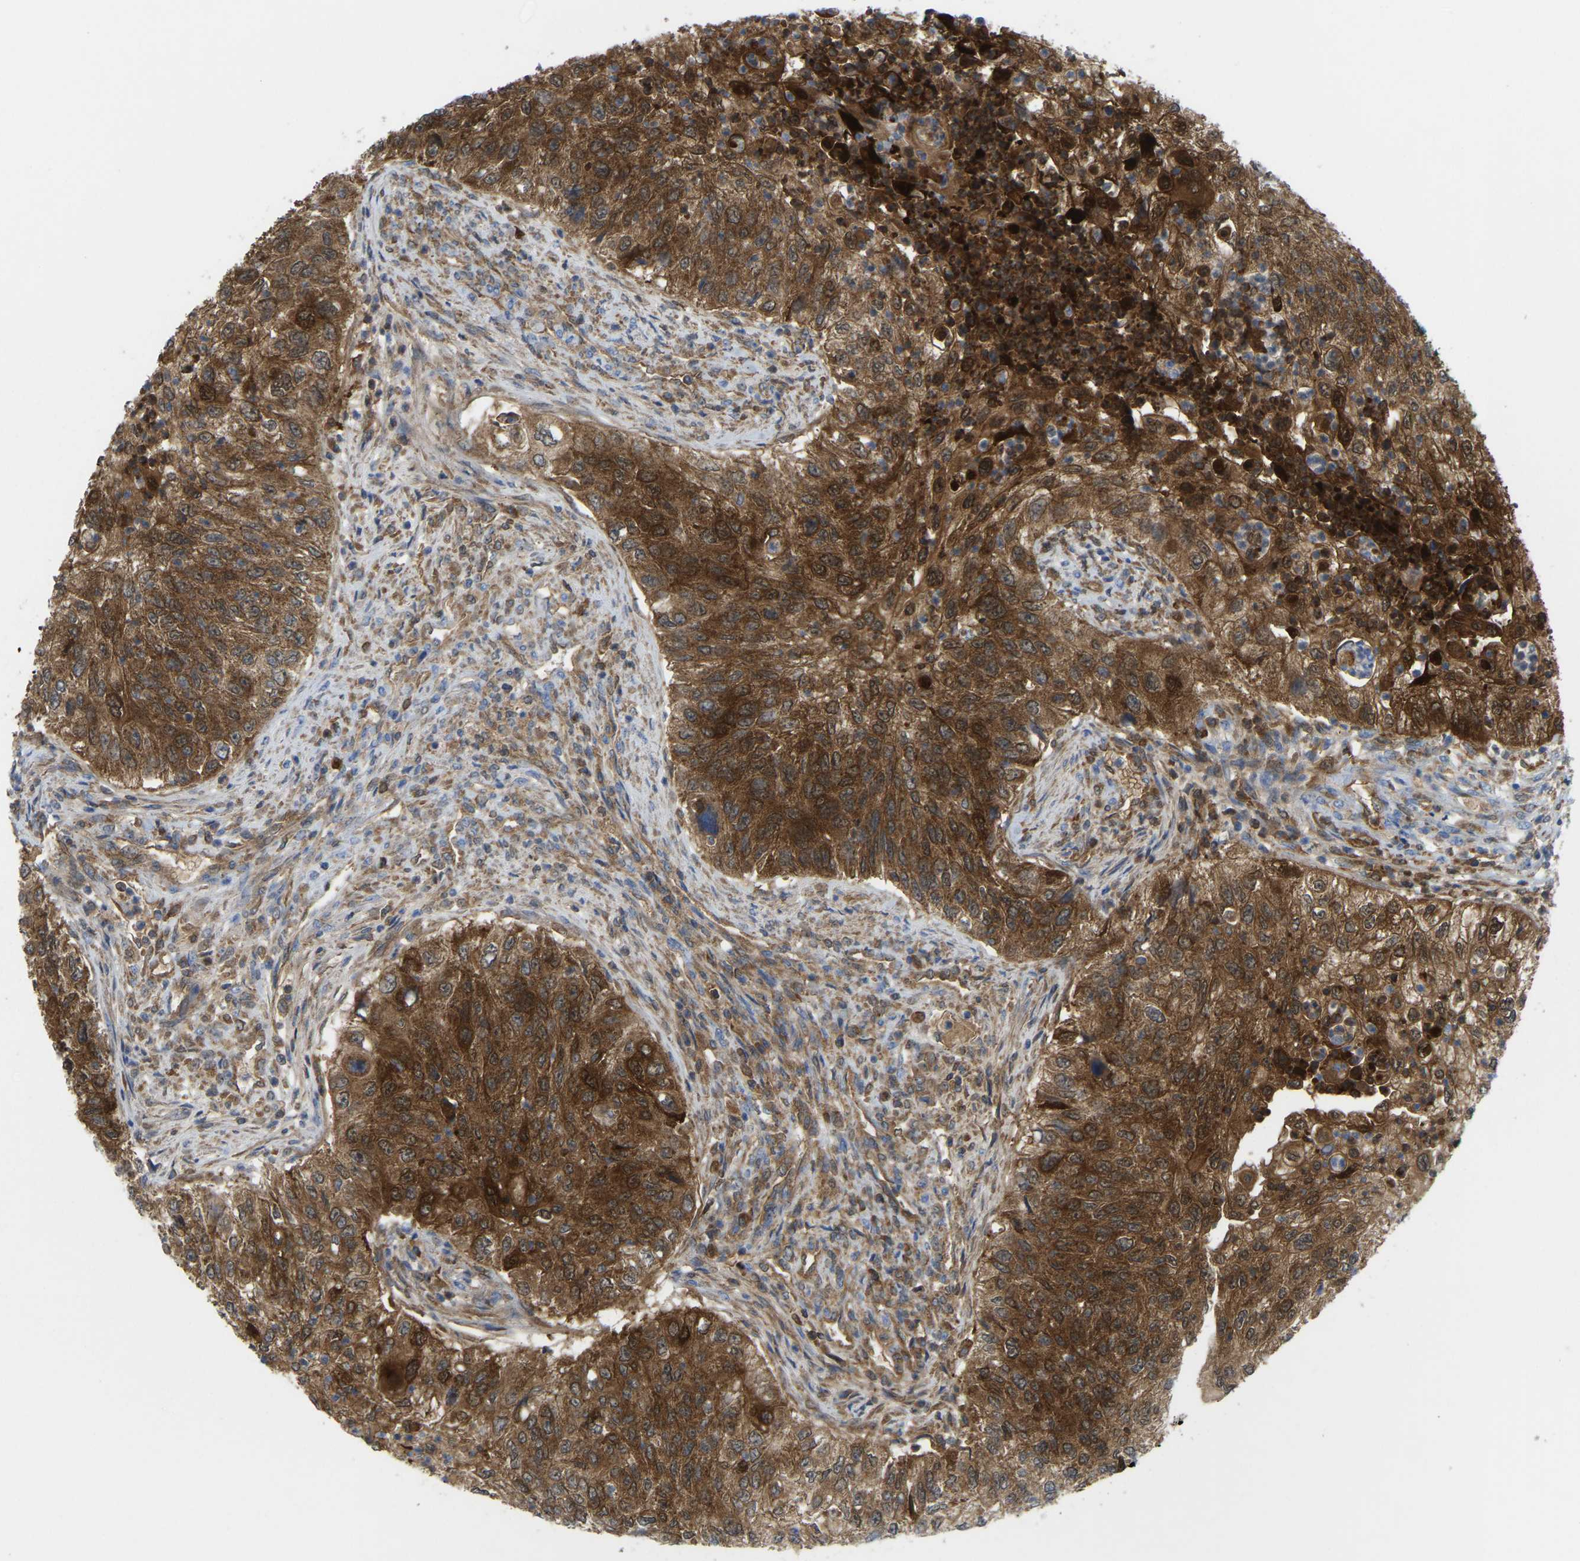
{"staining": {"intensity": "strong", "quantity": ">75%", "location": "cytoplasmic/membranous"}, "tissue": "urothelial cancer", "cell_type": "Tumor cells", "image_type": "cancer", "snomed": [{"axis": "morphology", "description": "Urothelial carcinoma, High grade"}, {"axis": "topography", "description": "Urinary bladder"}], "caption": "About >75% of tumor cells in urothelial cancer demonstrate strong cytoplasmic/membranous protein staining as visualized by brown immunohistochemical staining.", "gene": "SERPINB5", "patient": {"sex": "female", "age": 60}}